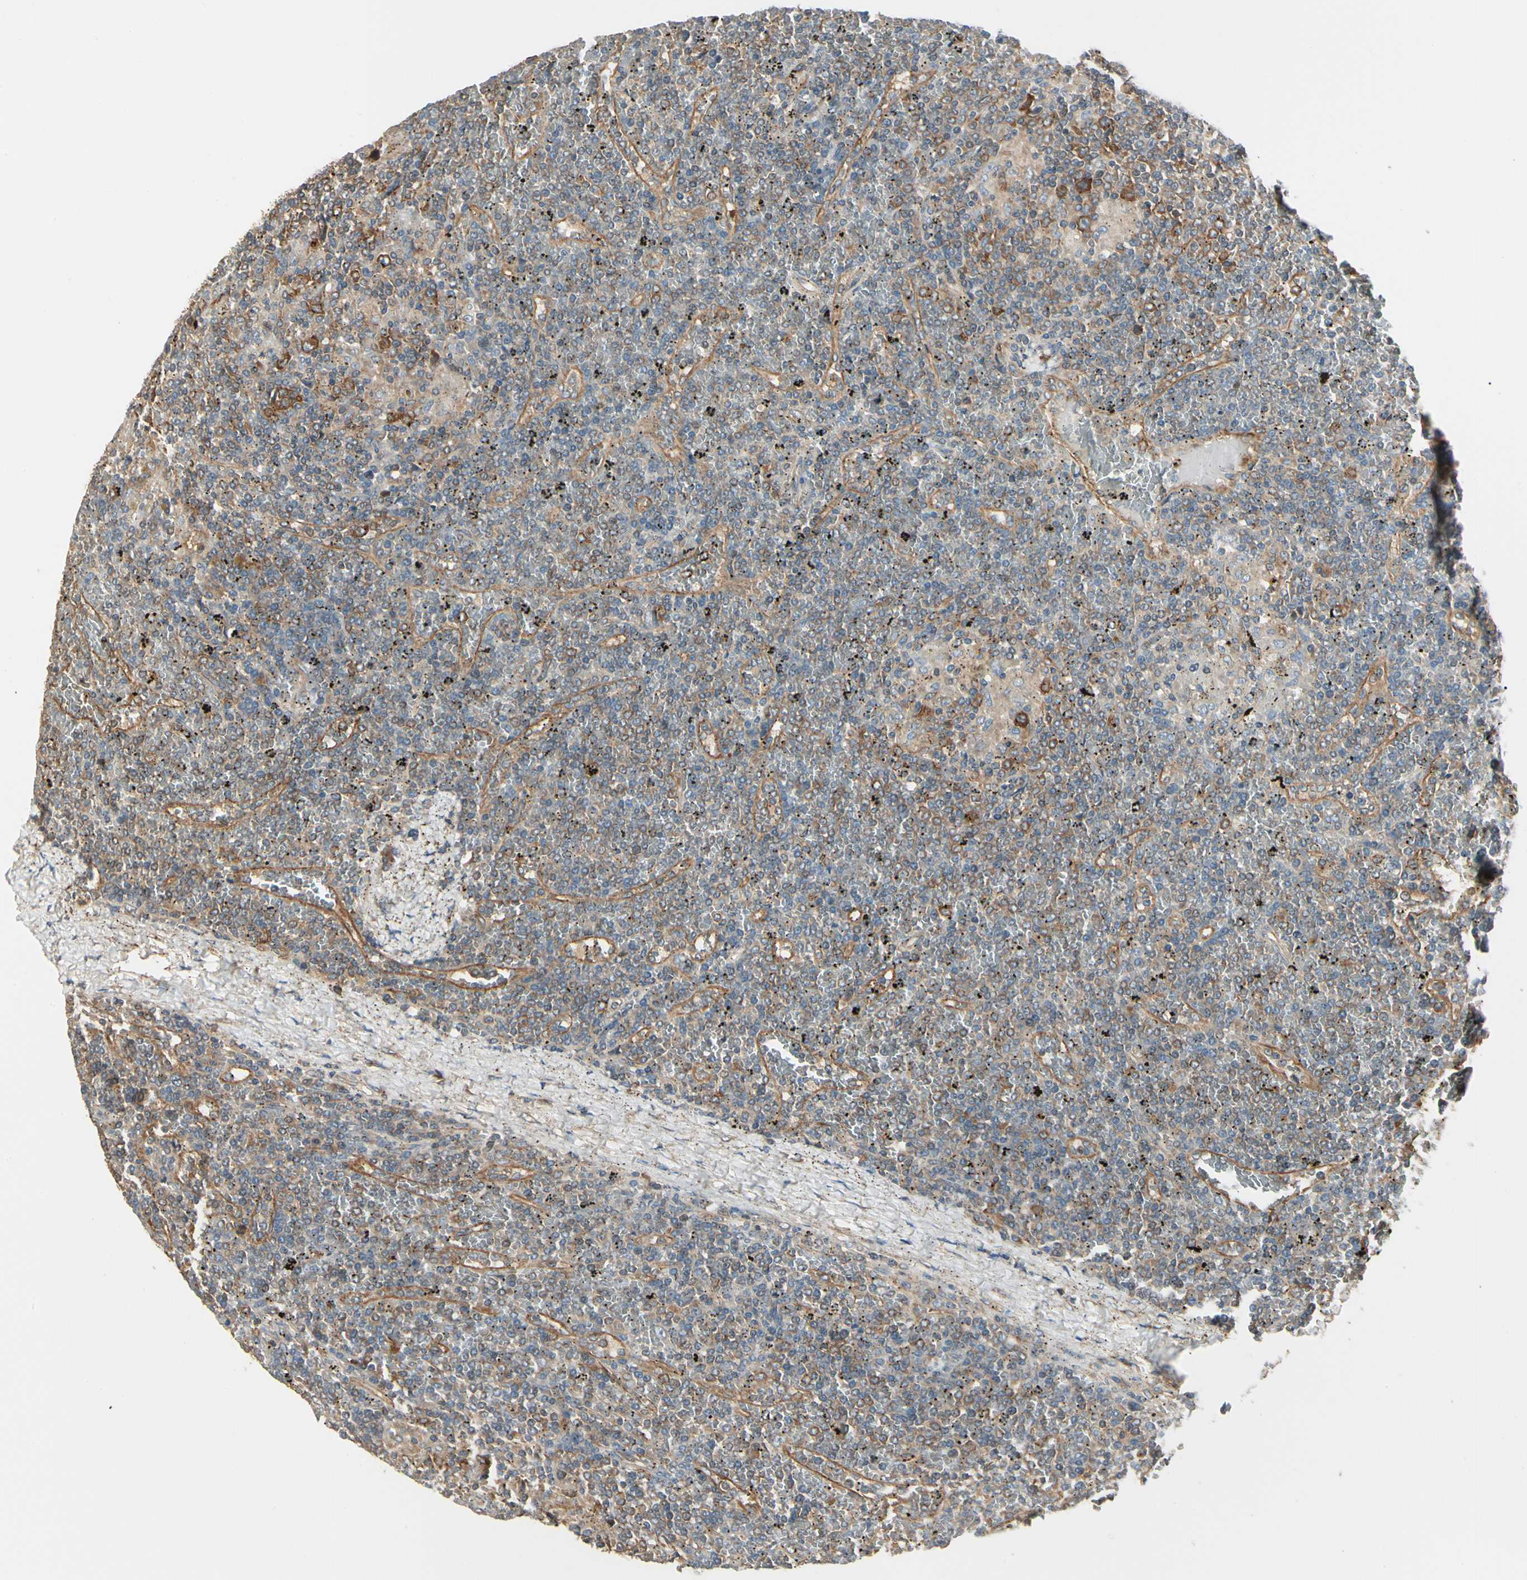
{"staining": {"intensity": "moderate", "quantity": "<25%", "location": "cytoplasmic/membranous"}, "tissue": "lymphoma", "cell_type": "Tumor cells", "image_type": "cancer", "snomed": [{"axis": "morphology", "description": "Malignant lymphoma, non-Hodgkin's type, Low grade"}, {"axis": "topography", "description": "Spleen"}], "caption": "This micrograph displays immunohistochemistry (IHC) staining of human malignant lymphoma, non-Hodgkin's type (low-grade), with low moderate cytoplasmic/membranous staining in about <25% of tumor cells.", "gene": "IRAG1", "patient": {"sex": "female", "age": 19}}